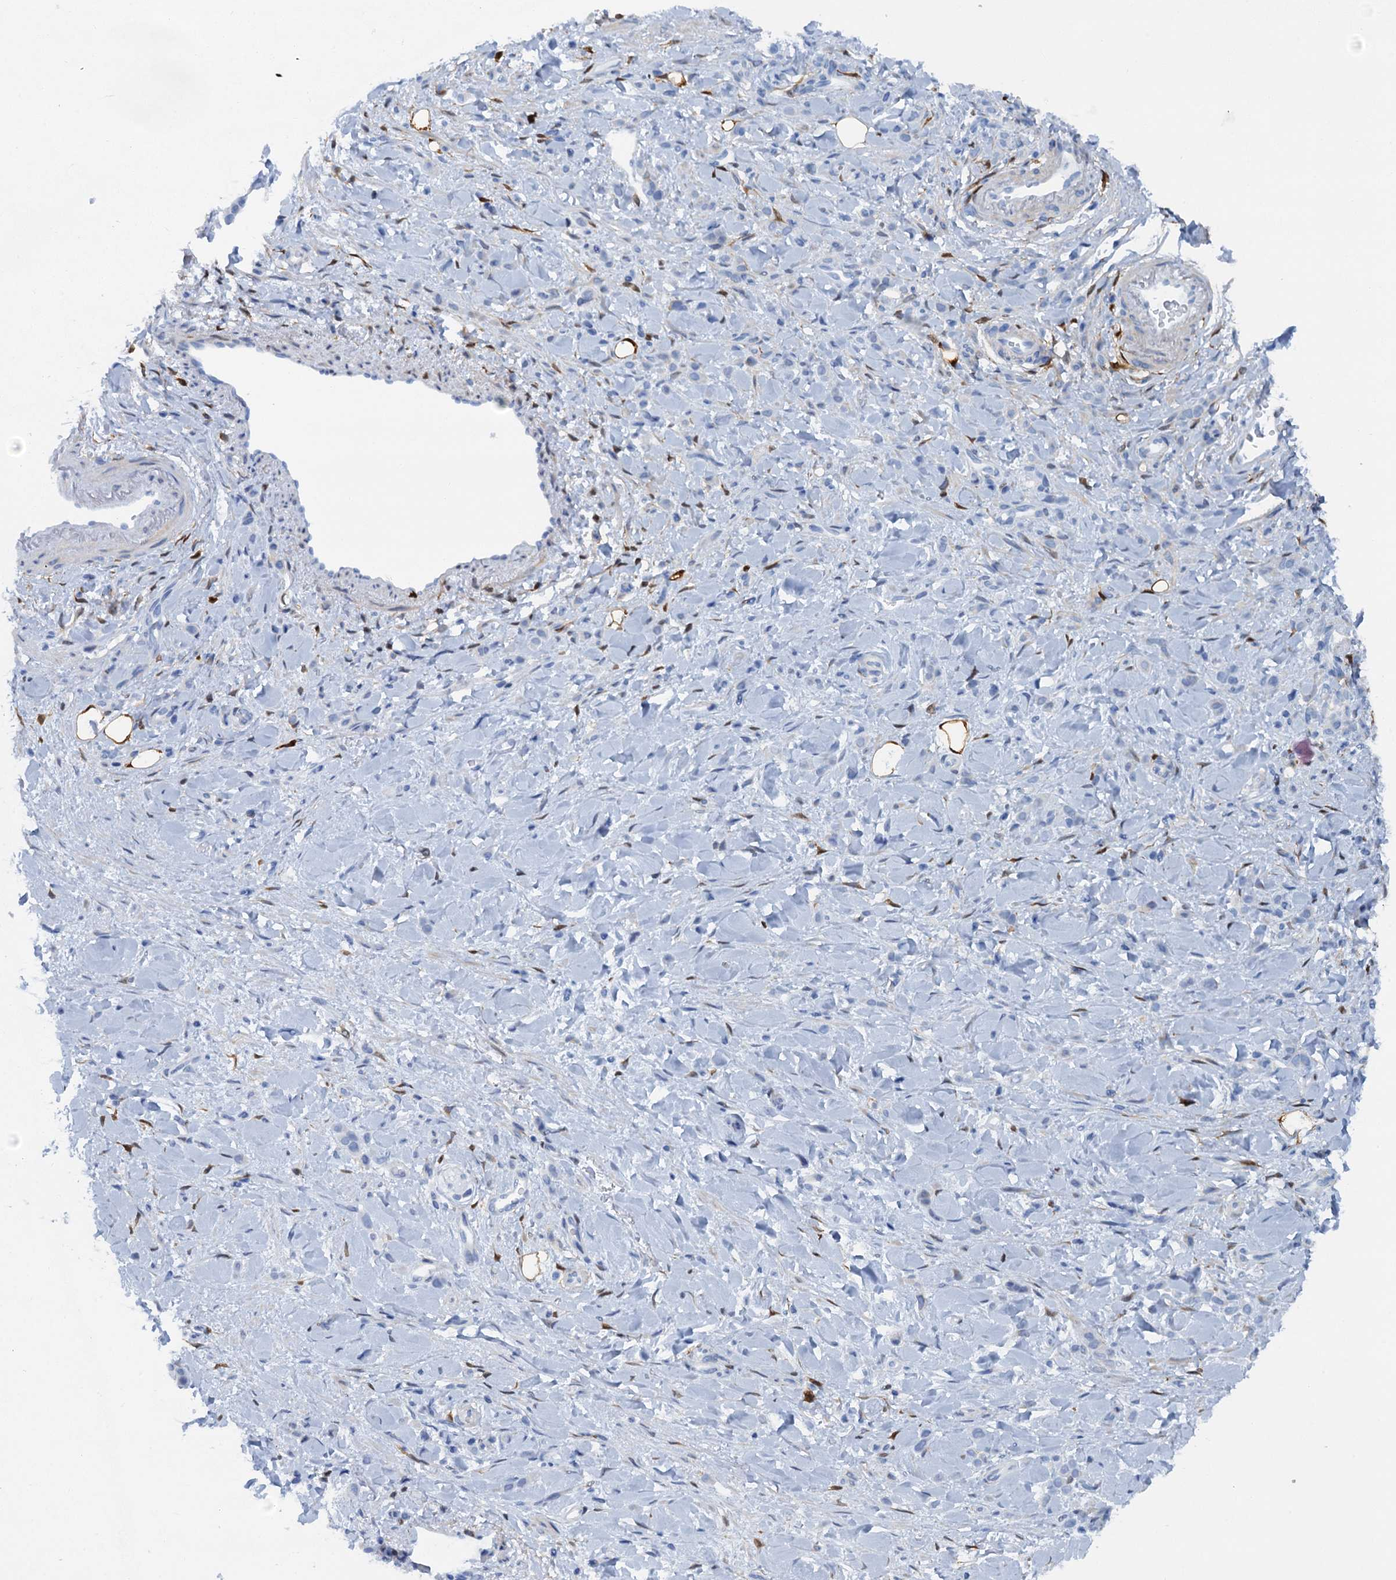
{"staining": {"intensity": "negative", "quantity": "none", "location": "none"}, "tissue": "stomach cancer", "cell_type": "Tumor cells", "image_type": "cancer", "snomed": [{"axis": "morphology", "description": "Normal tissue, NOS"}, {"axis": "morphology", "description": "Adenocarcinoma, NOS"}, {"axis": "topography", "description": "Stomach"}], "caption": "The image shows no significant expression in tumor cells of stomach adenocarcinoma.", "gene": "POGLUT3", "patient": {"sex": "male", "age": 82}}